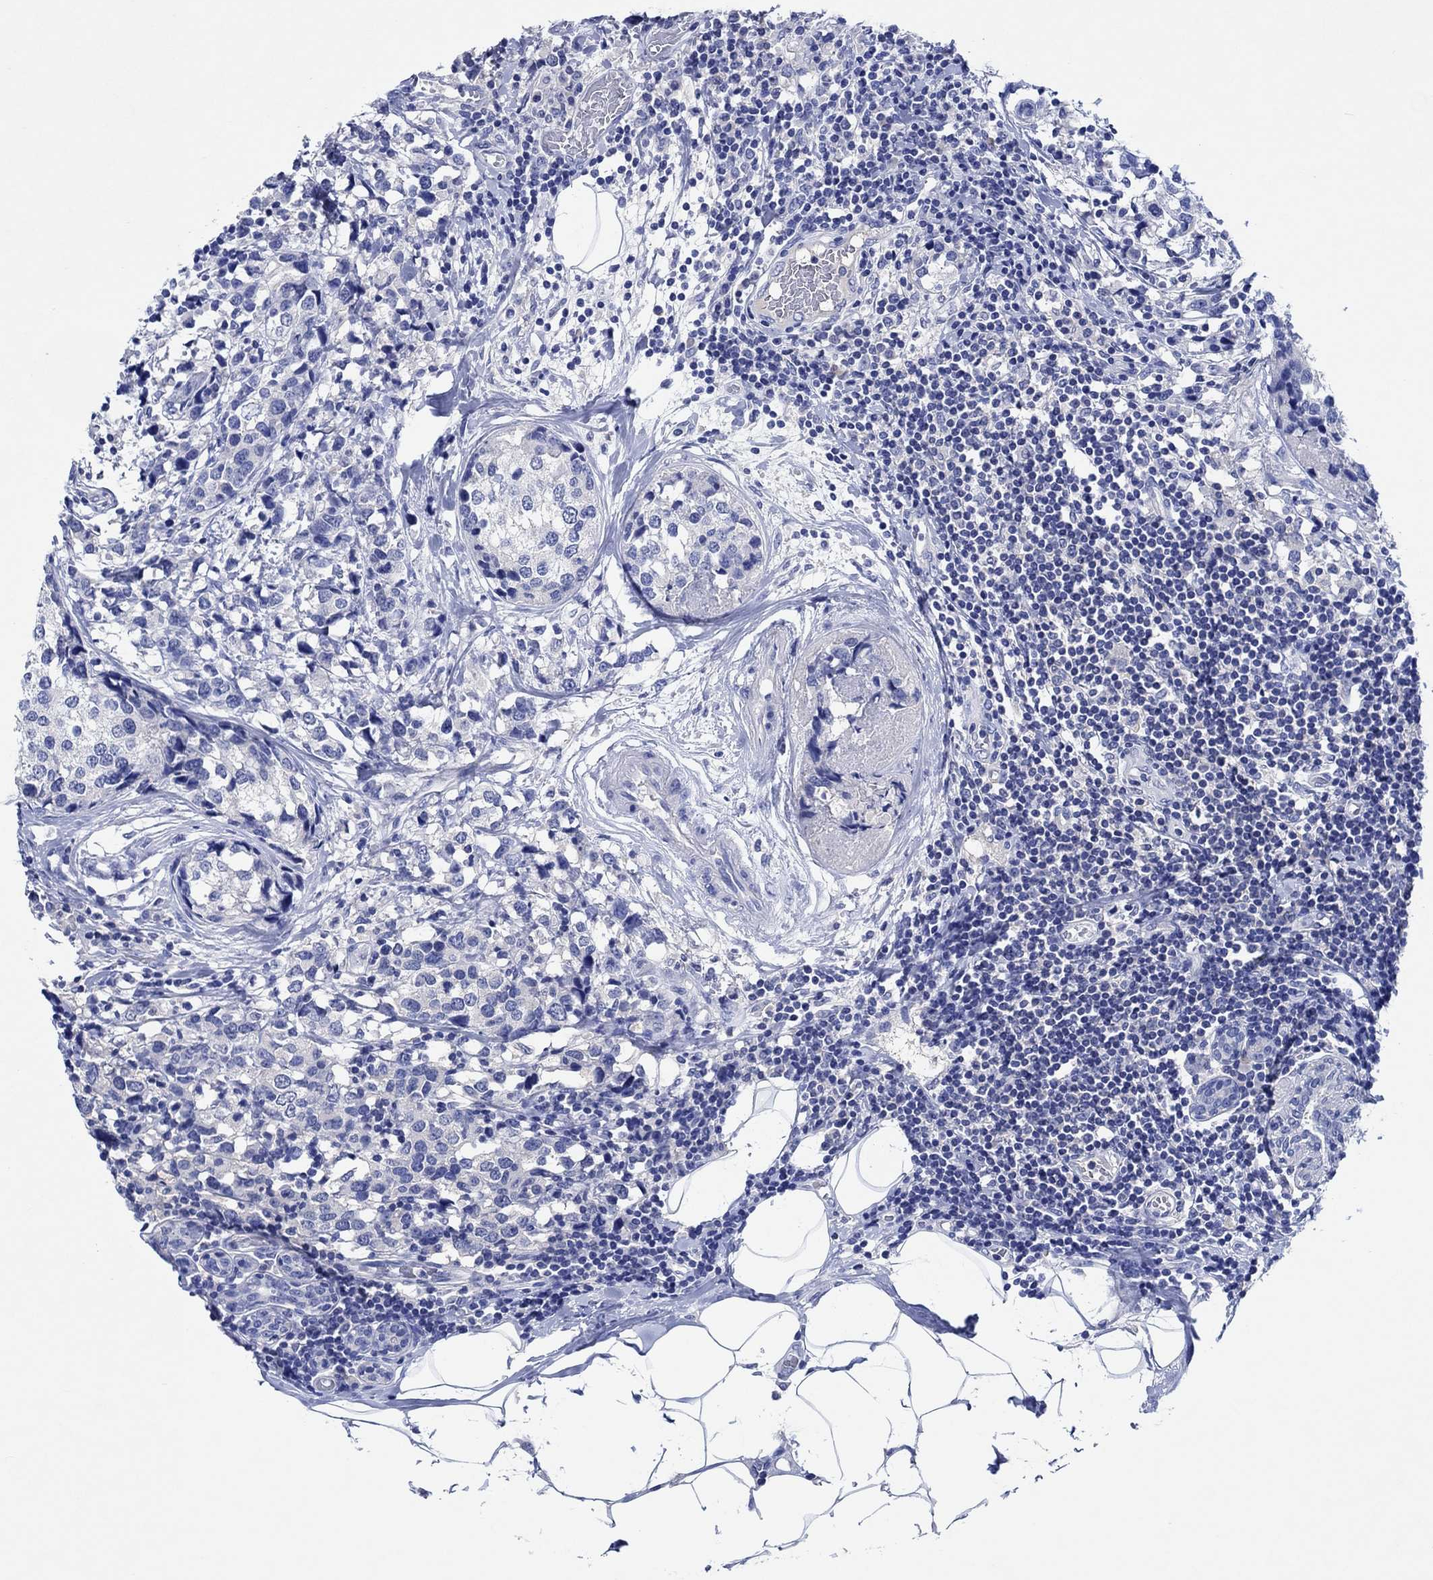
{"staining": {"intensity": "negative", "quantity": "none", "location": "none"}, "tissue": "breast cancer", "cell_type": "Tumor cells", "image_type": "cancer", "snomed": [{"axis": "morphology", "description": "Lobular carcinoma"}, {"axis": "topography", "description": "Breast"}], "caption": "Breast lobular carcinoma was stained to show a protein in brown. There is no significant positivity in tumor cells.", "gene": "CPNE6", "patient": {"sex": "female", "age": 59}}